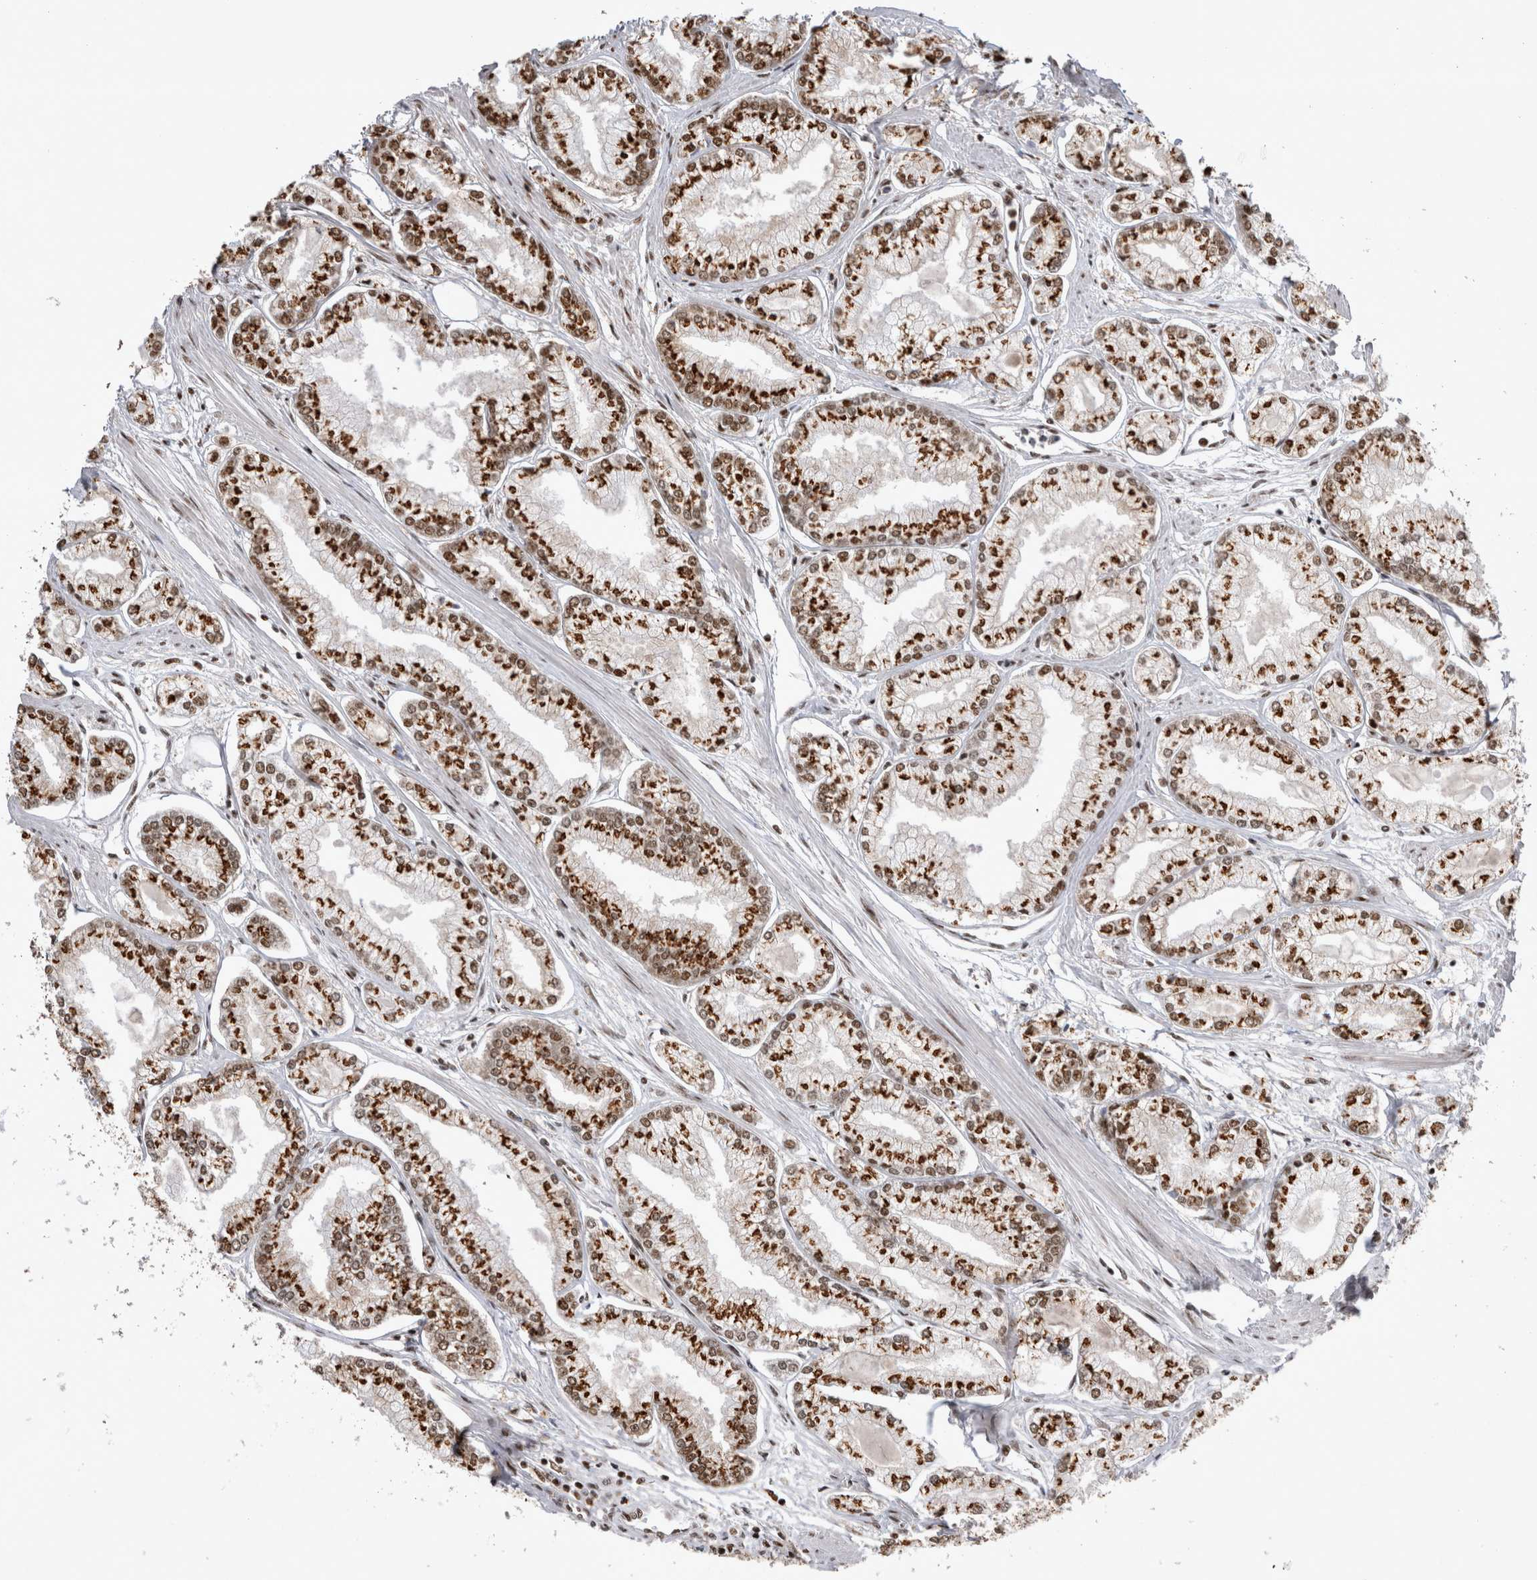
{"staining": {"intensity": "strong", "quantity": ">75%", "location": "cytoplasmic/membranous,nuclear"}, "tissue": "prostate cancer", "cell_type": "Tumor cells", "image_type": "cancer", "snomed": [{"axis": "morphology", "description": "Adenocarcinoma, Low grade"}, {"axis": "topography", "description": "Prostate"}], "caption": "IHC image of human prostate cancer stained for a protein (brown), which reveals high levels of strong cytoplasmic/membranous and nuclear staining in approximately >75% of tumor cells.", "gene": "EYA2", "patient": {"sex": "male", "age": 52}}